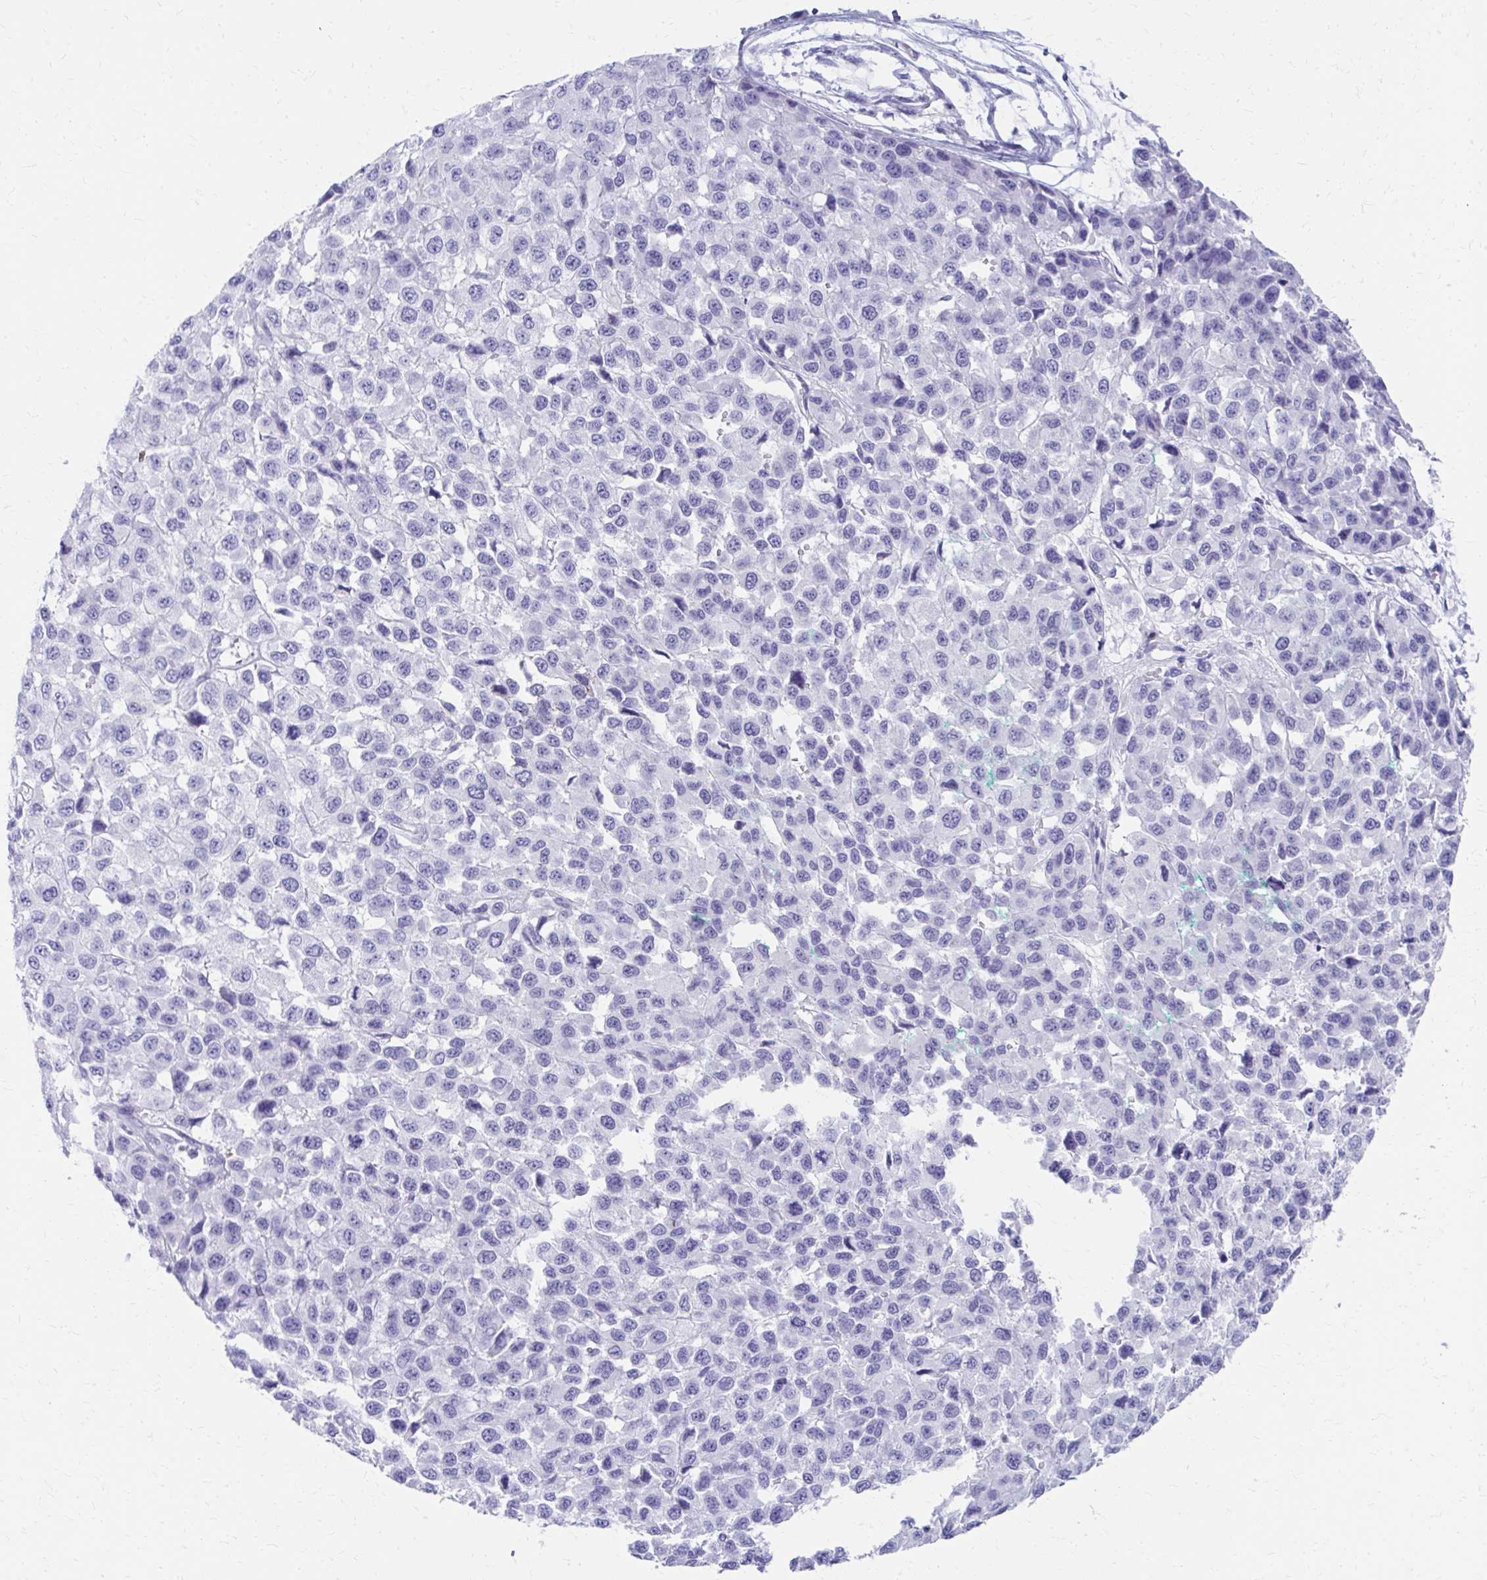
{"staining": {"intensity": "negative", "quantity": "none", "location": "none"}, "tissue": "melanoma", "cell_type": "Tumor cells", "image_type": "cancer", "snomed": [{"axis": "morphology", "description": "Malignant melanoma, NOS"}, {"axis": "topography", "description": "Skin"}], "caption": "Tumor cells are negative for protein expression in human melanoma. (Stains: DAB (3,3'-diaminobenzidine) immunohistochemistry (IHC) with hematoxylin counter stain, Microscopy: brightfield microscopy at high magnification).", "gene": "RUNX3", "patient": {"sex": "male", "age": 62}}